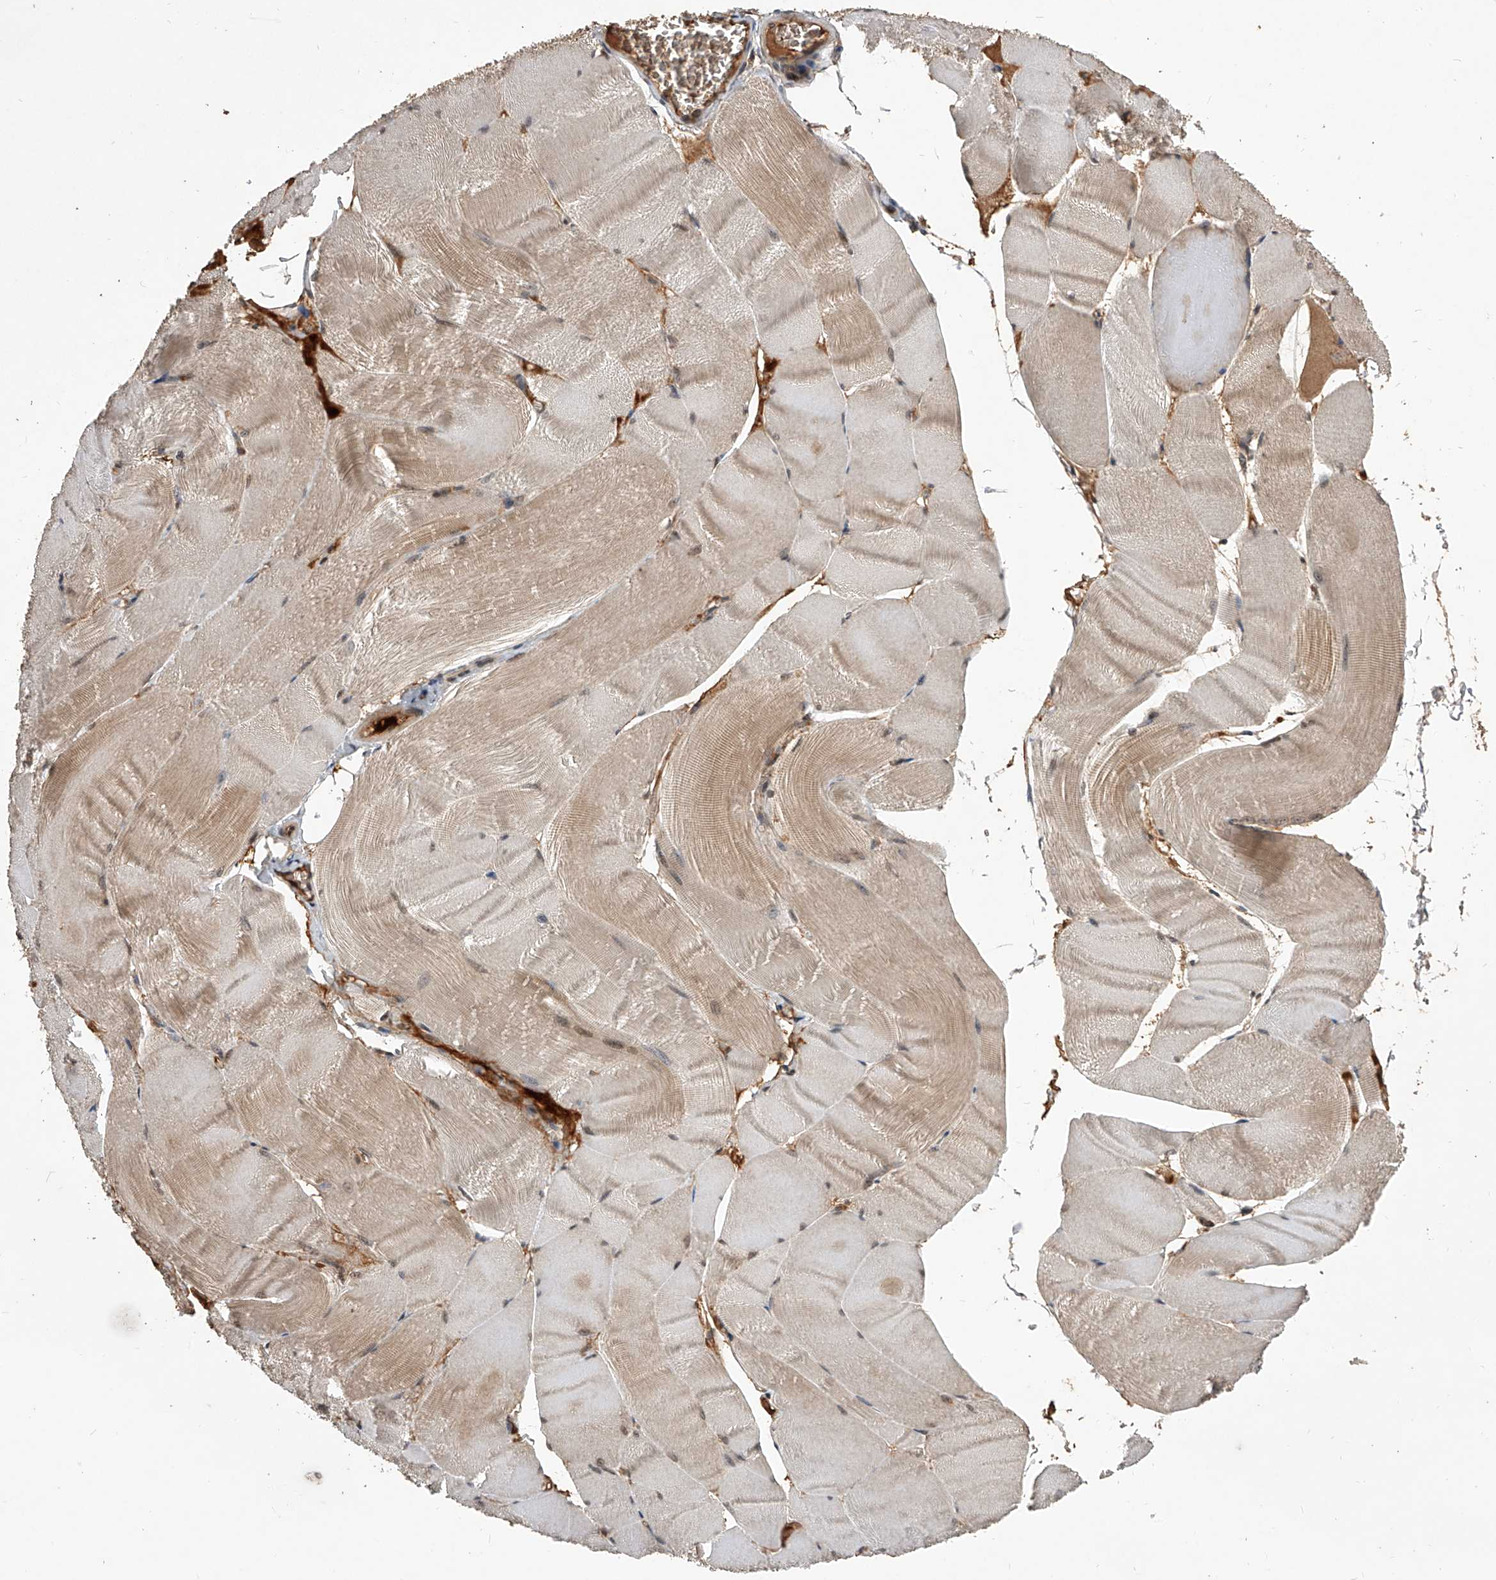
{"staining": {"intensity": "moderate", "quantity": "25%-75%", "location": "cytoplasmic/membranous"}, "tissue": "skeletal muscle", "cell_type": "Myocytes", "image_type": "normal", "snomed": [{"axis": "morphology", "description": "Normal tissue, NOS"}, {"axis": "morphology", "description": "Basal cell carcinoma"}, {"axis": "topography", "description": "Skeletal muscle"}], "caption": "Immunohistochemistry (IHC) photomicrograph of unremarkable skeletal muscle stained for a protein (brown), which demonstrates medium levels of moderate cytoplasmic/membranous expression in approximately 25%-75% of myocytes.", "gene": "CFAP410", "patient": {"sex": "female", "age": 64}}